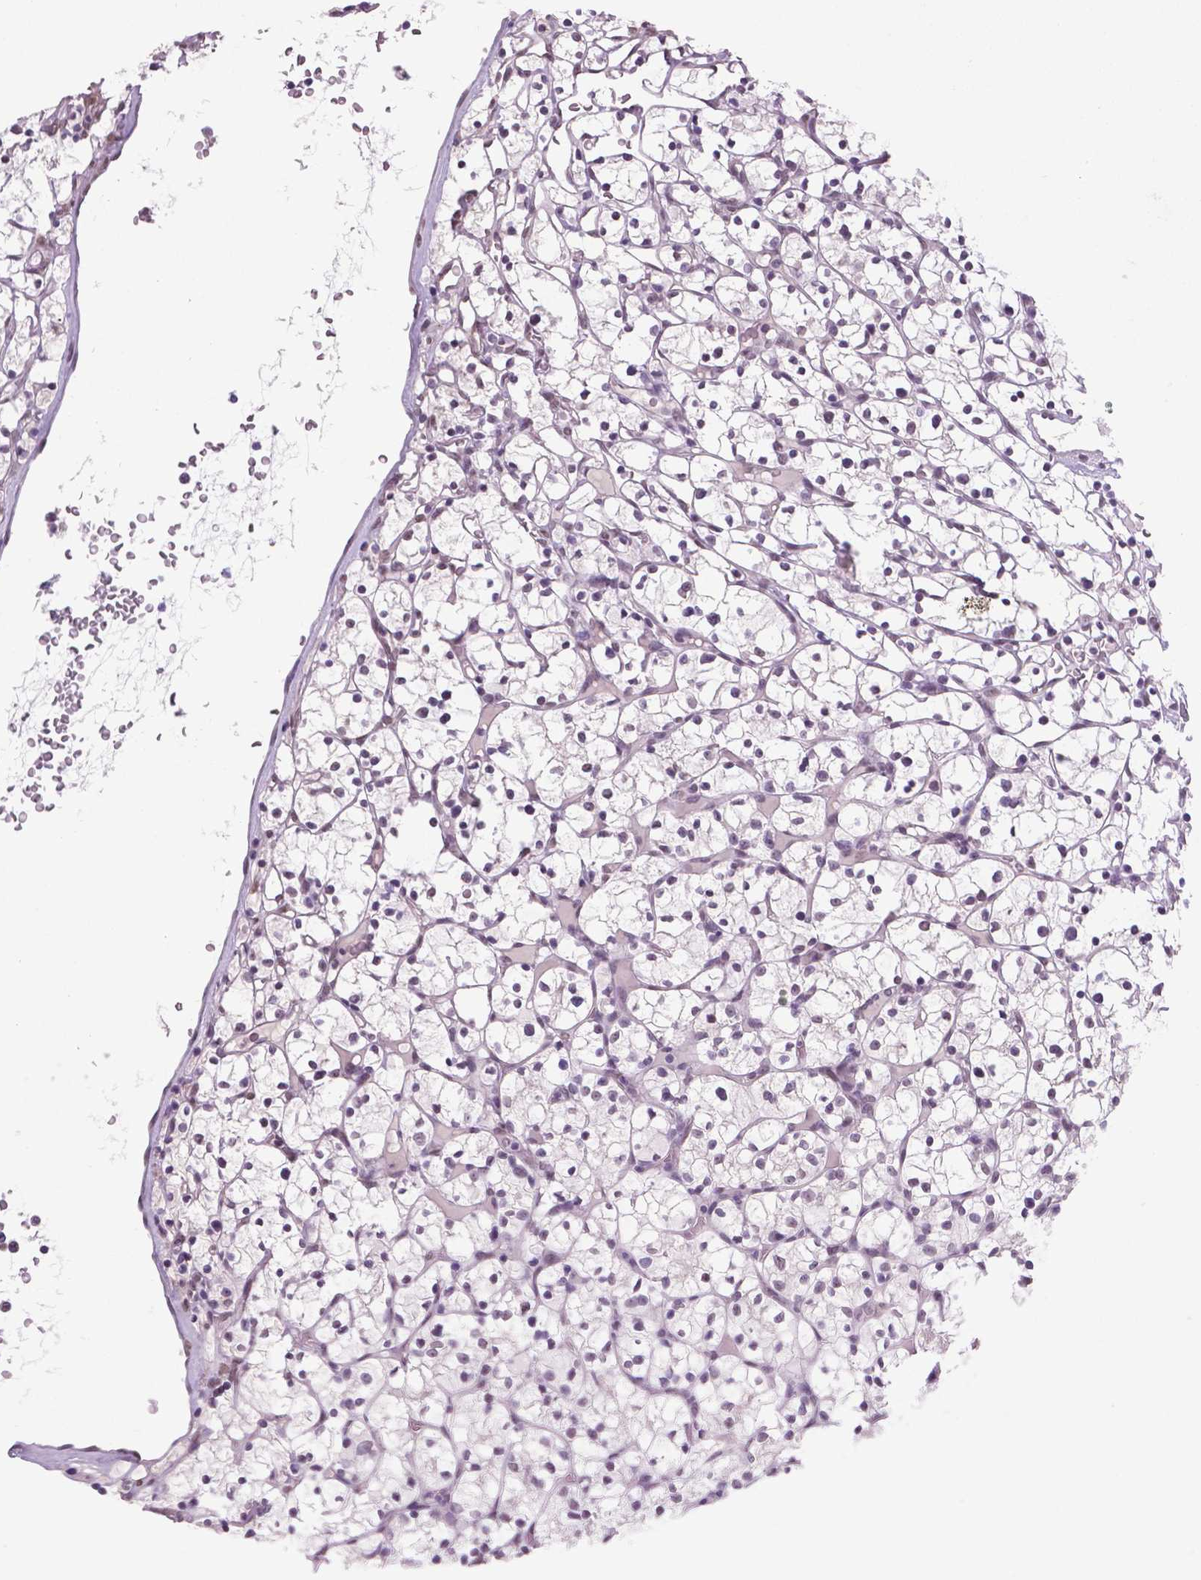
{"staining": {"intensity": "negative", "quantity": "none", "location": "none"}, "tissue": "renal cancer", "cell_type": "Tumor cells", "image_type": "cancer", "snomed": [{"axis": "morphology", "description": "Adenocarcinoma, NOS"}, {"axis": "topography", "description": "Kidney"}], "caption": "Immunohistochemistry (IHC) of human renal adenocarcinoma shows no staining in tumor cells.", "gene": "IGF2BP1", "patient": {"sex": "female", "age": 64}}